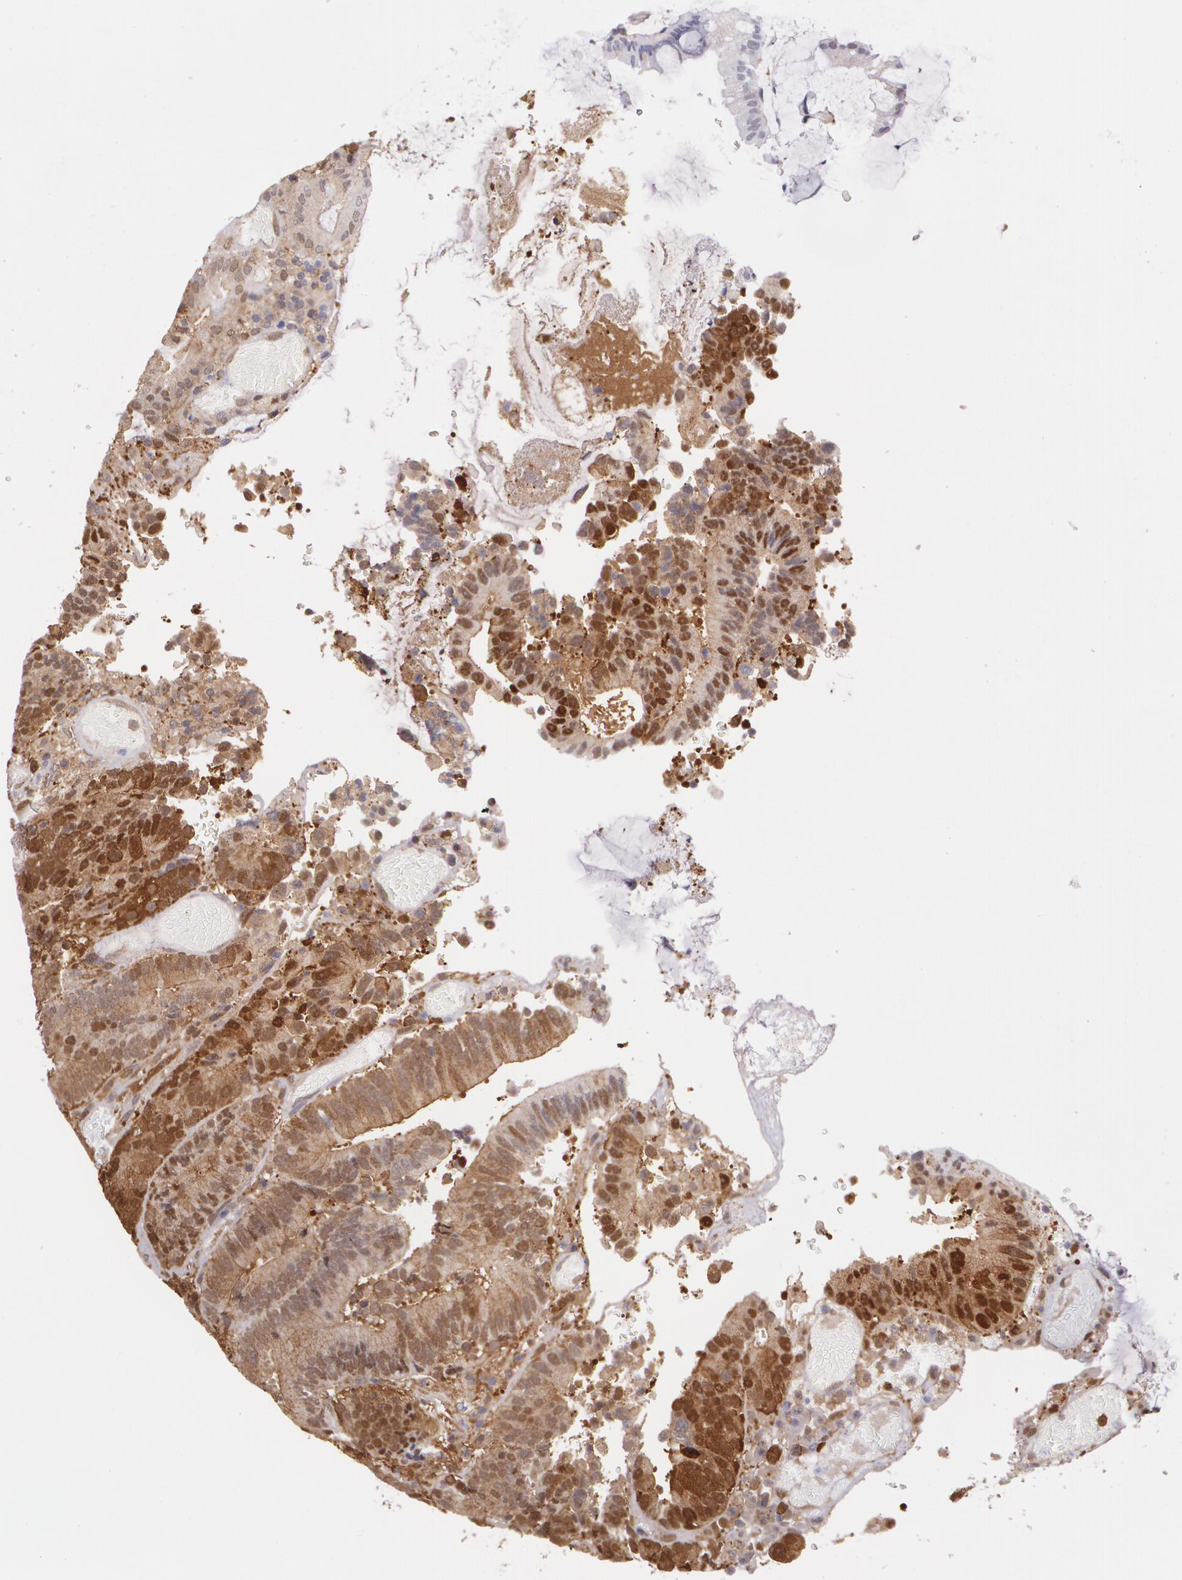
{"staining": {"intensity": "strong", "quantity": ">75%", "location": "cytoplasmic/membranous,nuclear"}, "tissue": "colorectal cancer", "cell_type": "Tumor cells", "image_type": "cancer", "snomed": [{"axis": "morphology", "description": "Normal tissue, NOS"}, {"axis": "morphology", "description": "Adenocarcinoma, NOS"}, {"axis": "topography", "description": "Colon"}], "caption": "High-magnification brightfield microscopy of colorectal cancer (adenocarcinoma) stained with DAB (3,3'-diaminobenzidine) (brown) and counterstained with hematoxylin (blue). tumor cells exhibit strong cytoplasmic/membranous and nuclear expression is identified in approximately>75% of cells. (DAB (3,3'-diaminobenzidine) IHC with brightfield microscopy, high magnification).", "gene": "HSPH1", "patient": {"sex": "female", "age": 78}}